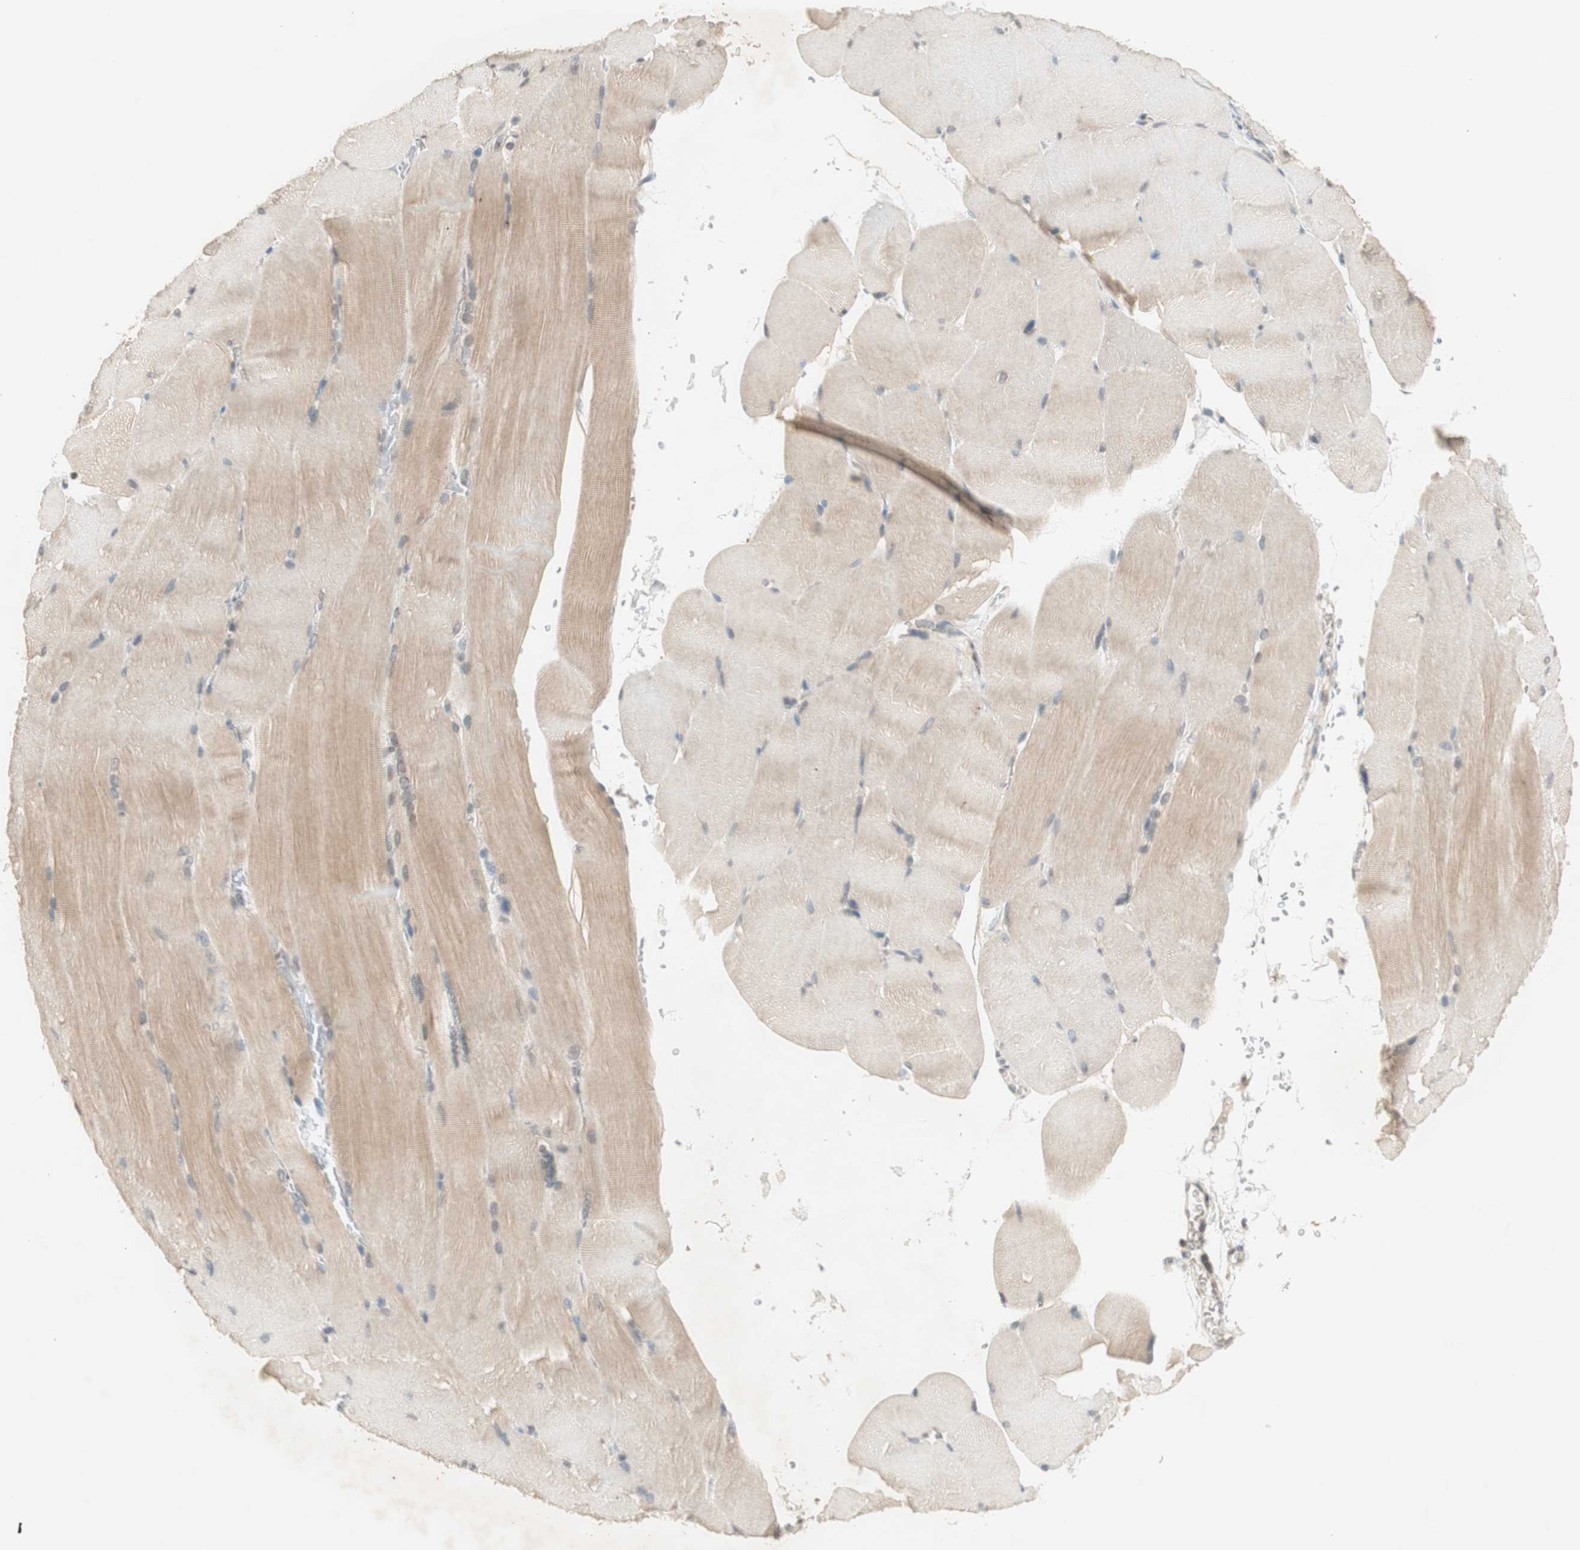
{"staining": {"intensity": "weak", "quantity": "25%-75%", "location": "cytoplasmic/membranous"}, "tissue": "skeletal muscle", "cell_type": "Myocytes", "image_type": "normal", "snomed": [{"axis": "morphology", "description": "Normal tissue, NOS"}, {"axis": "topography", "description": "Skin"}, {"axis": "topography", "description": "Skeletal muscle"}], "caption": "The histopathology image shows staining of normal skeletal muscle, revealing weak cytoplasmic/membranous protein positivity (brown color) within myocytes. (Stains: DAB in brown, nuclei in blue, Microscopy: brightfield microscopy at high magnification).", "gene": "GLI1", "patient": {"sex": "male", "age": 83}}